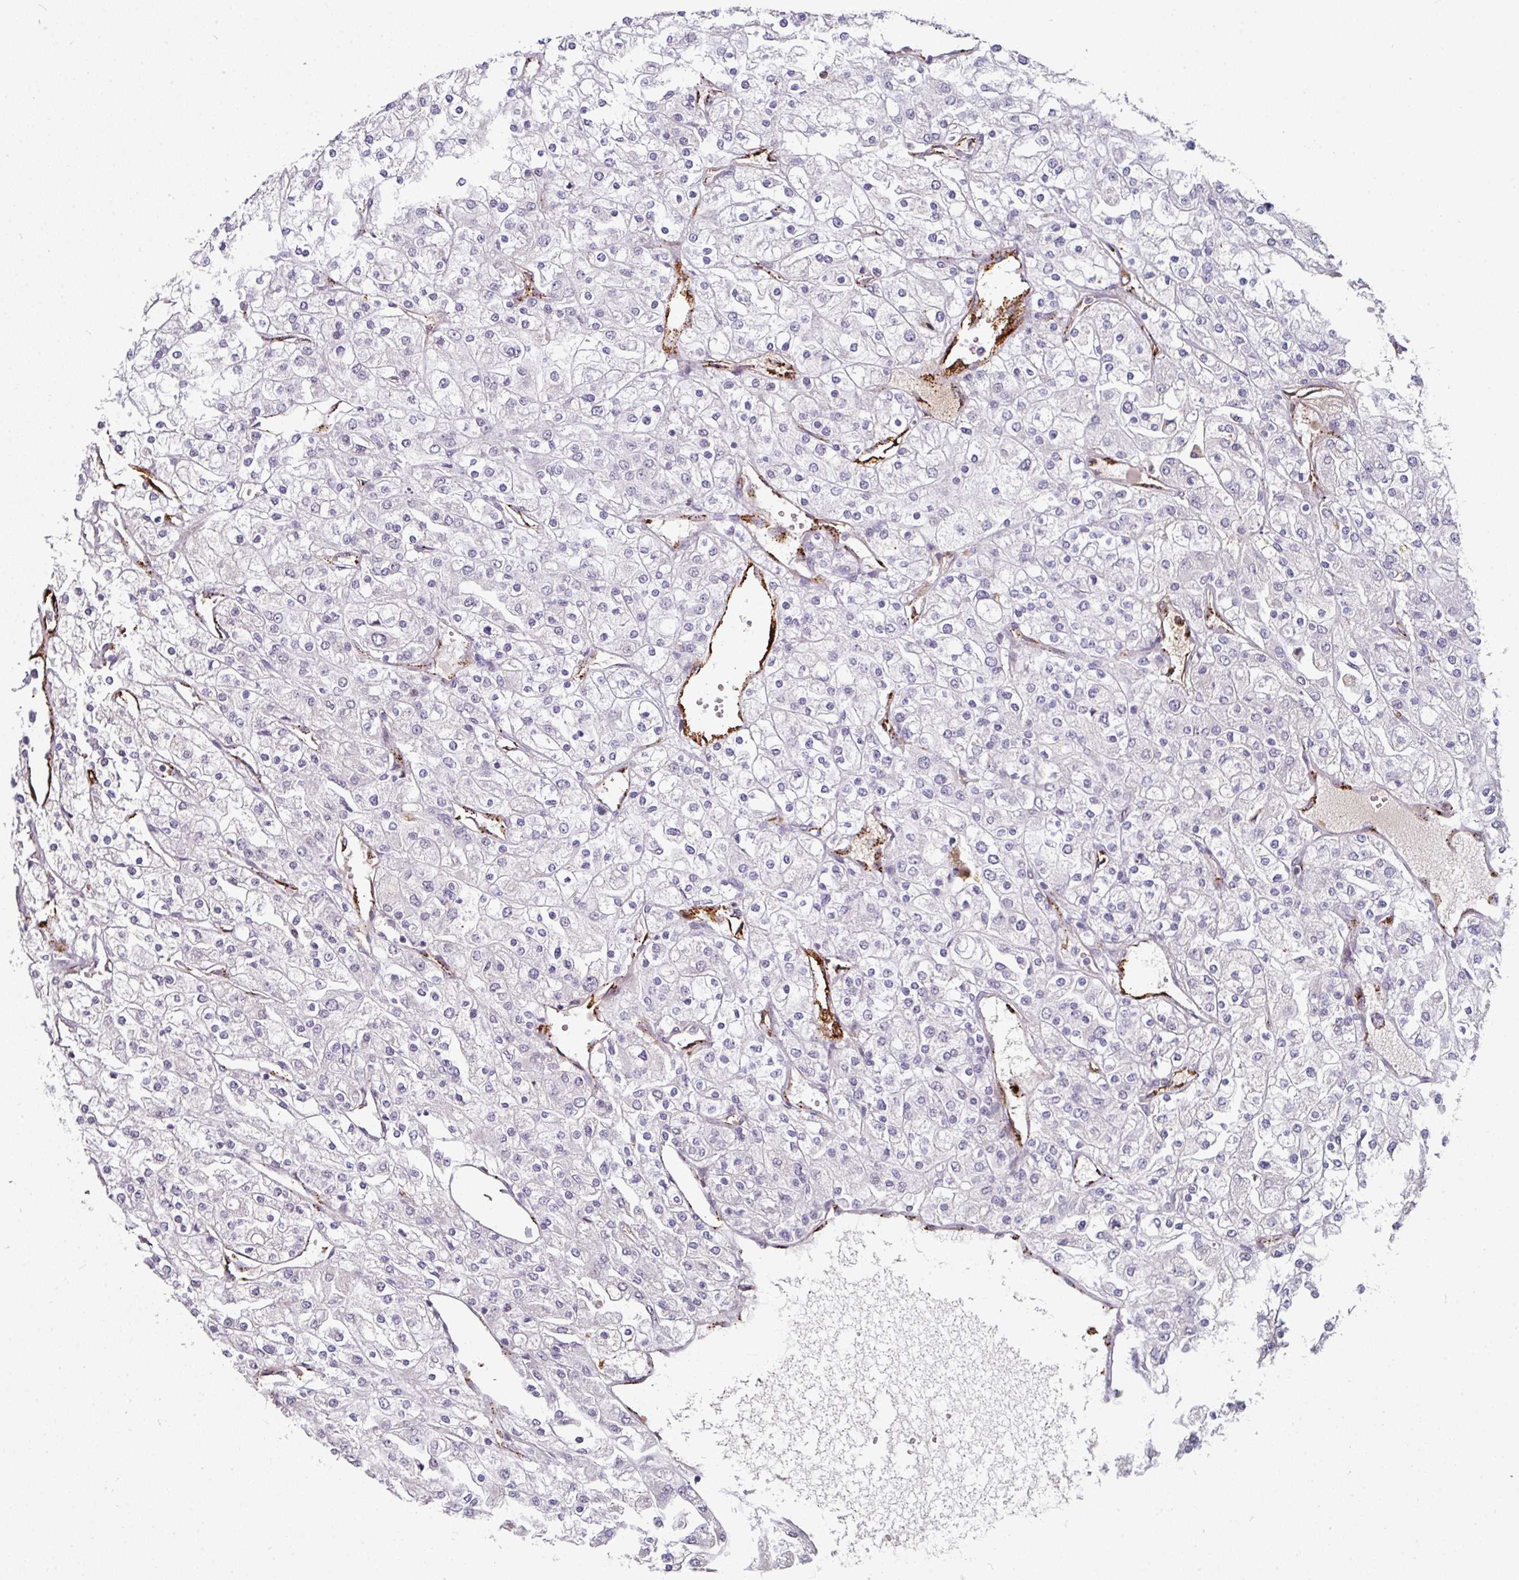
{"staining": {"intensity": "negative", "quantity": "none", "location": "none"}, "tissue": "renal cancer", "cell_type": "Tumor cells", "image_type": "cancer", "snomed": [{"axis": "morphology", "description": "Adenocarcinoma, NOS"}, {"axis": "topography", "description": "Kidney"}], "caption": "Protein analysis of adenocarcinoma (renal) reveals no significant staining in tumor cells. (Stains: DAB (3,3'-diaminobenzidine) immunohistochemistry (IHC) with hematoxylin counter stain, Microscopy: brightfield microscopy at high magnification).", "gene": "SIDT2", "patient": {"sex": "male", "age": 80}}